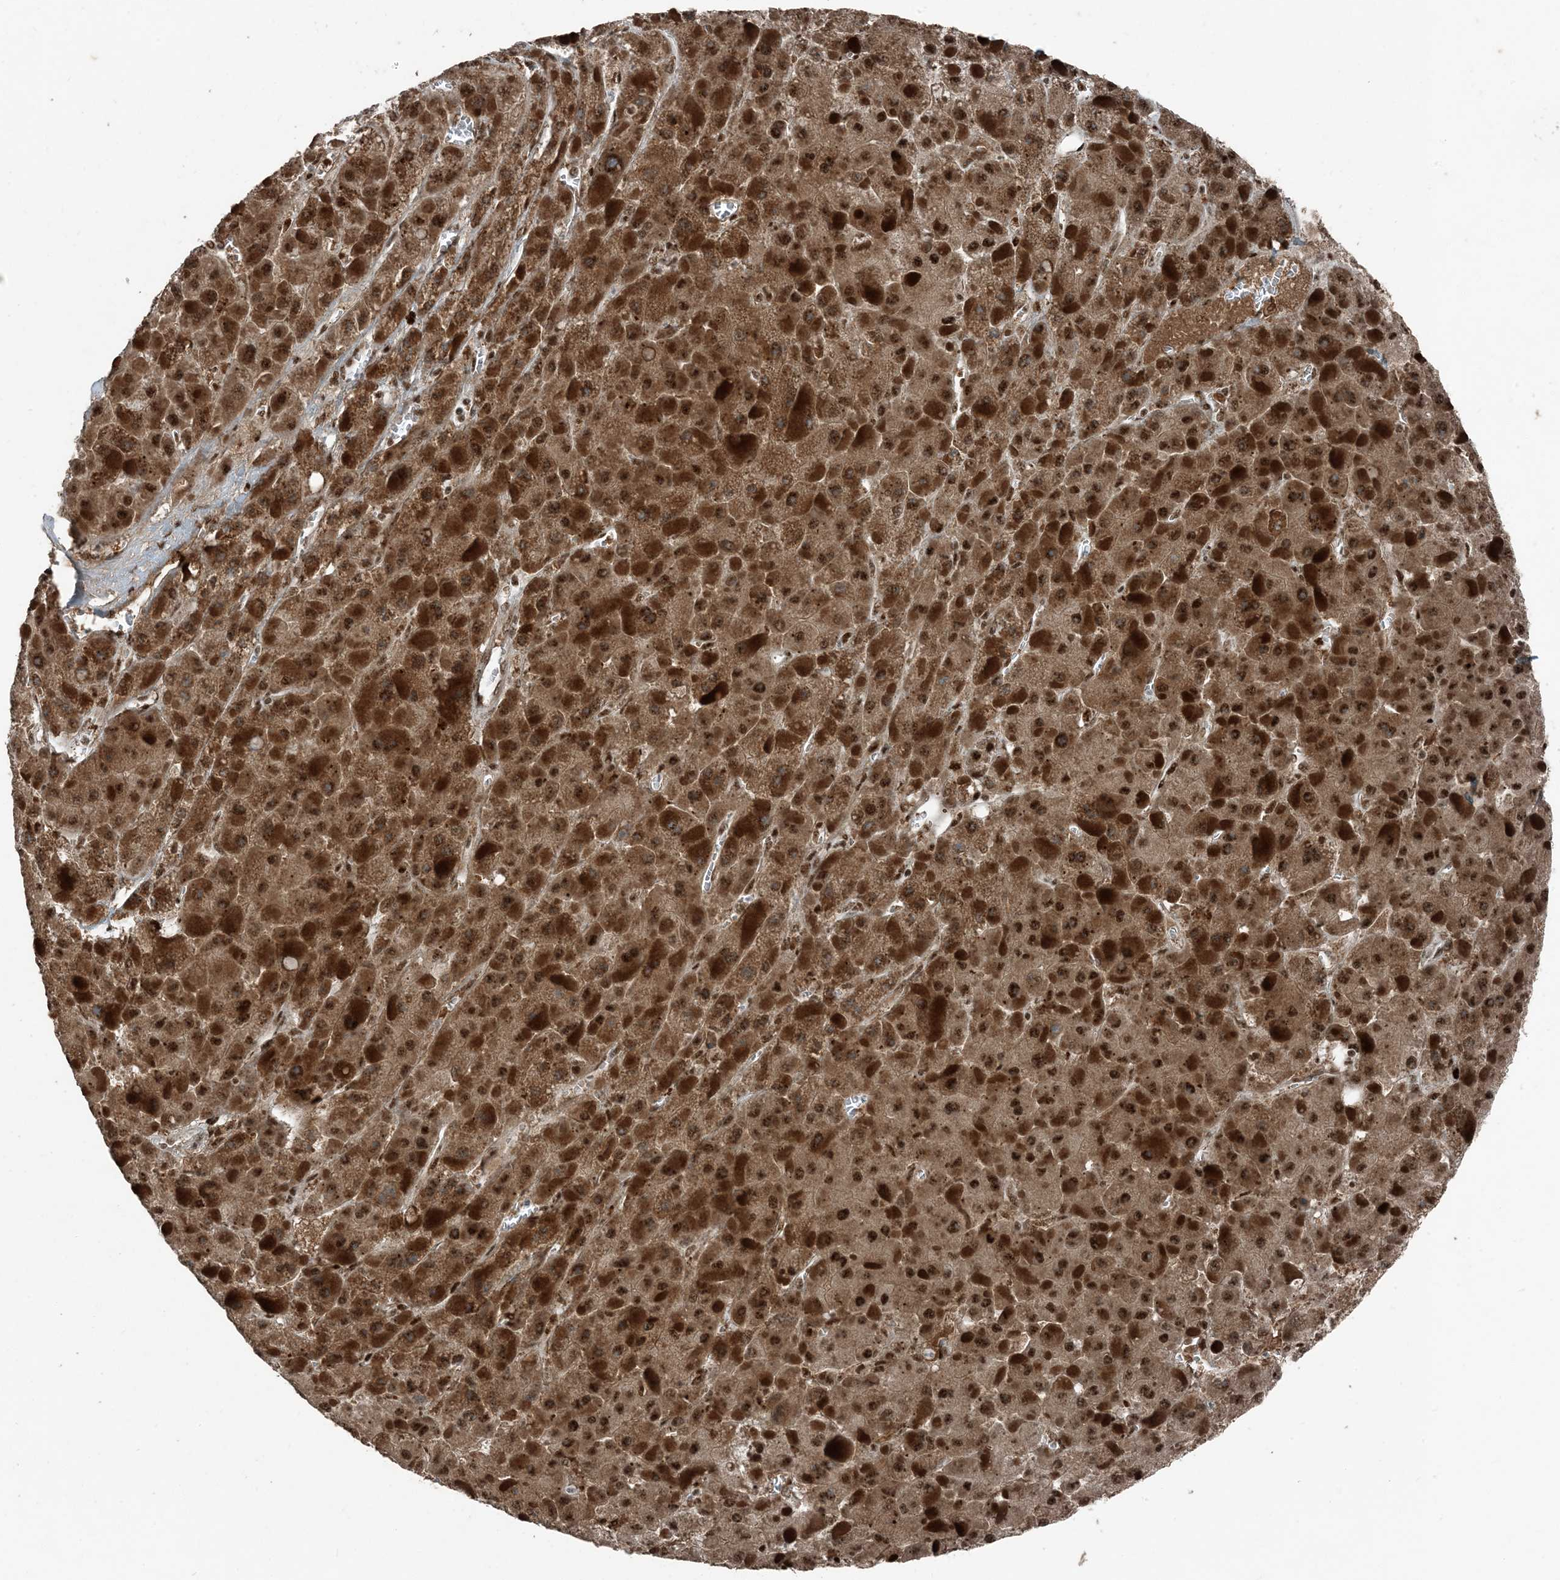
{"staining": {"intensity": "moderate", "quantity": ">75%", "location": "cytoplasmic/membranous,nuclear"}, "tissue": "liver cancer", "cell_type": "Tumor cells", "image_type": "cancer", "snomed": [{"axis": "morphology", "description": "Carcinoma, Hepatocellular, NOS"}, {"axis": "topography", "description": "Liver"}], "caption": "Immunohistochemistry (IHC) photomicrograph of neoplastic tissue: human hepatocellular carcinoma (liver) stained using IHC displays medium levels of moderate protein expression localized specifically in the cytoplasmic/membranous and nuclear of tumor cells, appearing as a cytoplasmic/membranous and nuclear brown color.", "gene": "TADA2B", "patient": {"sex": "female", "age": 73}}